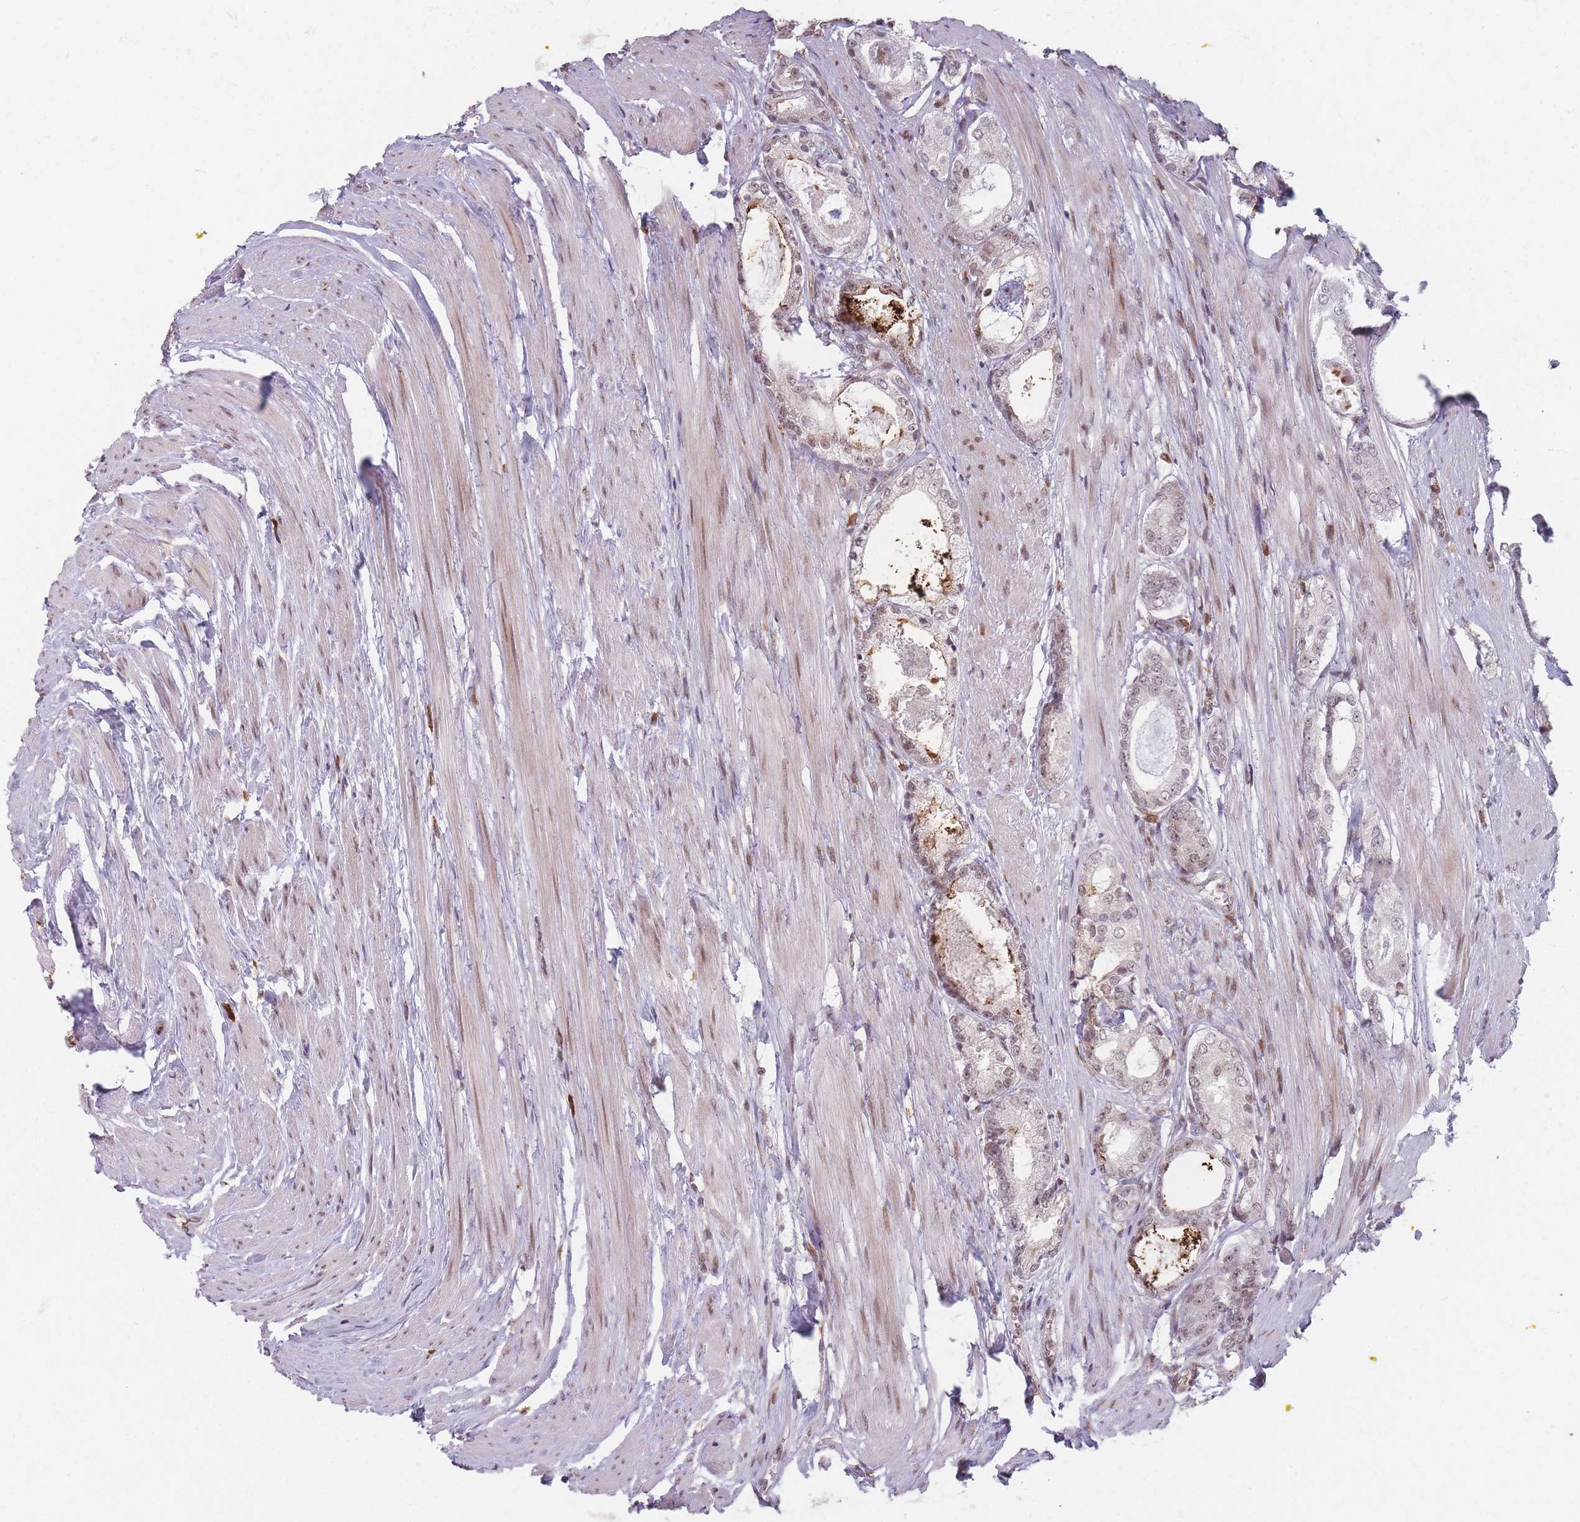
{"staining": {"intensity": "weak", "quantity": "<25%", "location": "nuclear"}, "tissue": "prostate cancer", "cell_type": "Tumor cells", "image_type": "cancer", "snomed": [{"axis": "morphology", "description": "Adenocarcinoma, Low grade"}, {"axis": "topography", "description": "Prostate"}], "caption": "IHC image of neoplastic tissue: human prostate cancer (adenocarcinoma (low-grade)) stained with DAB (3,3'-diaminobenzidine) exhibits no significant protein positivity in tumor cells.", "gene": "SUPT6H", "patient": {"sex": "male", "age": 68}}